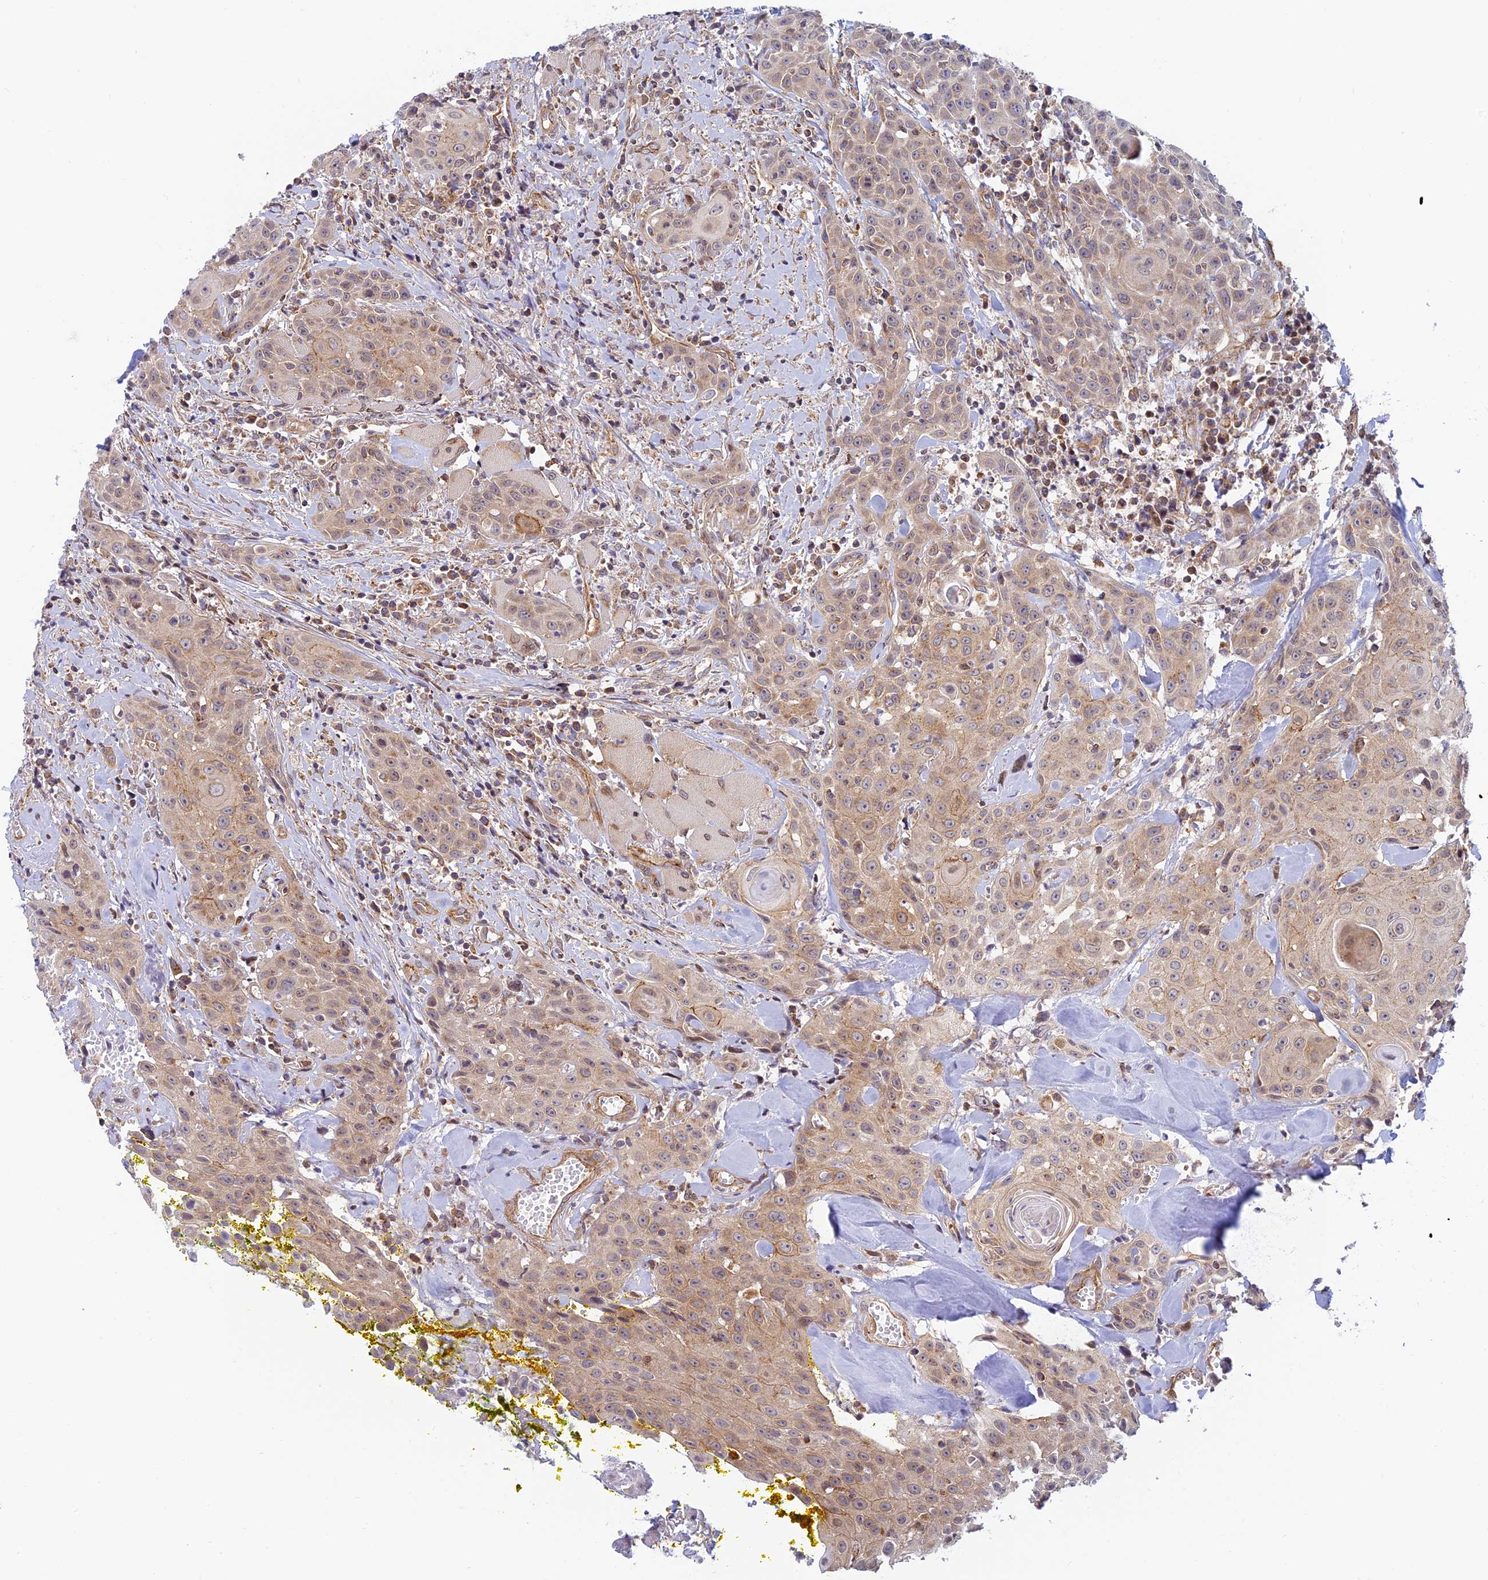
{"staining": {"intensity": "moderate", "quantity": ">75%", "location": "cytoplasmic/membranous"}, "tissue": "head and neck cancer", "cell_type": "Tumor cells", "image_type": "cancer", "snomed": [{"axis": "morphology", "description": "Squamous cell carcinoma, NOS"}, {"axis": "topography", "description": "Oral tissue"}, {"axis": "topography", "description": "Head-Neck"}], "caption": "Head and neck squamous cell carcinoma stained for a protein (brown) demonstrates moderate cytoplasmic/membranous positive expression in about >75% of tumor cells.", "gene": "HOOK2", "patient": {"sex": "female", "age": 82}}